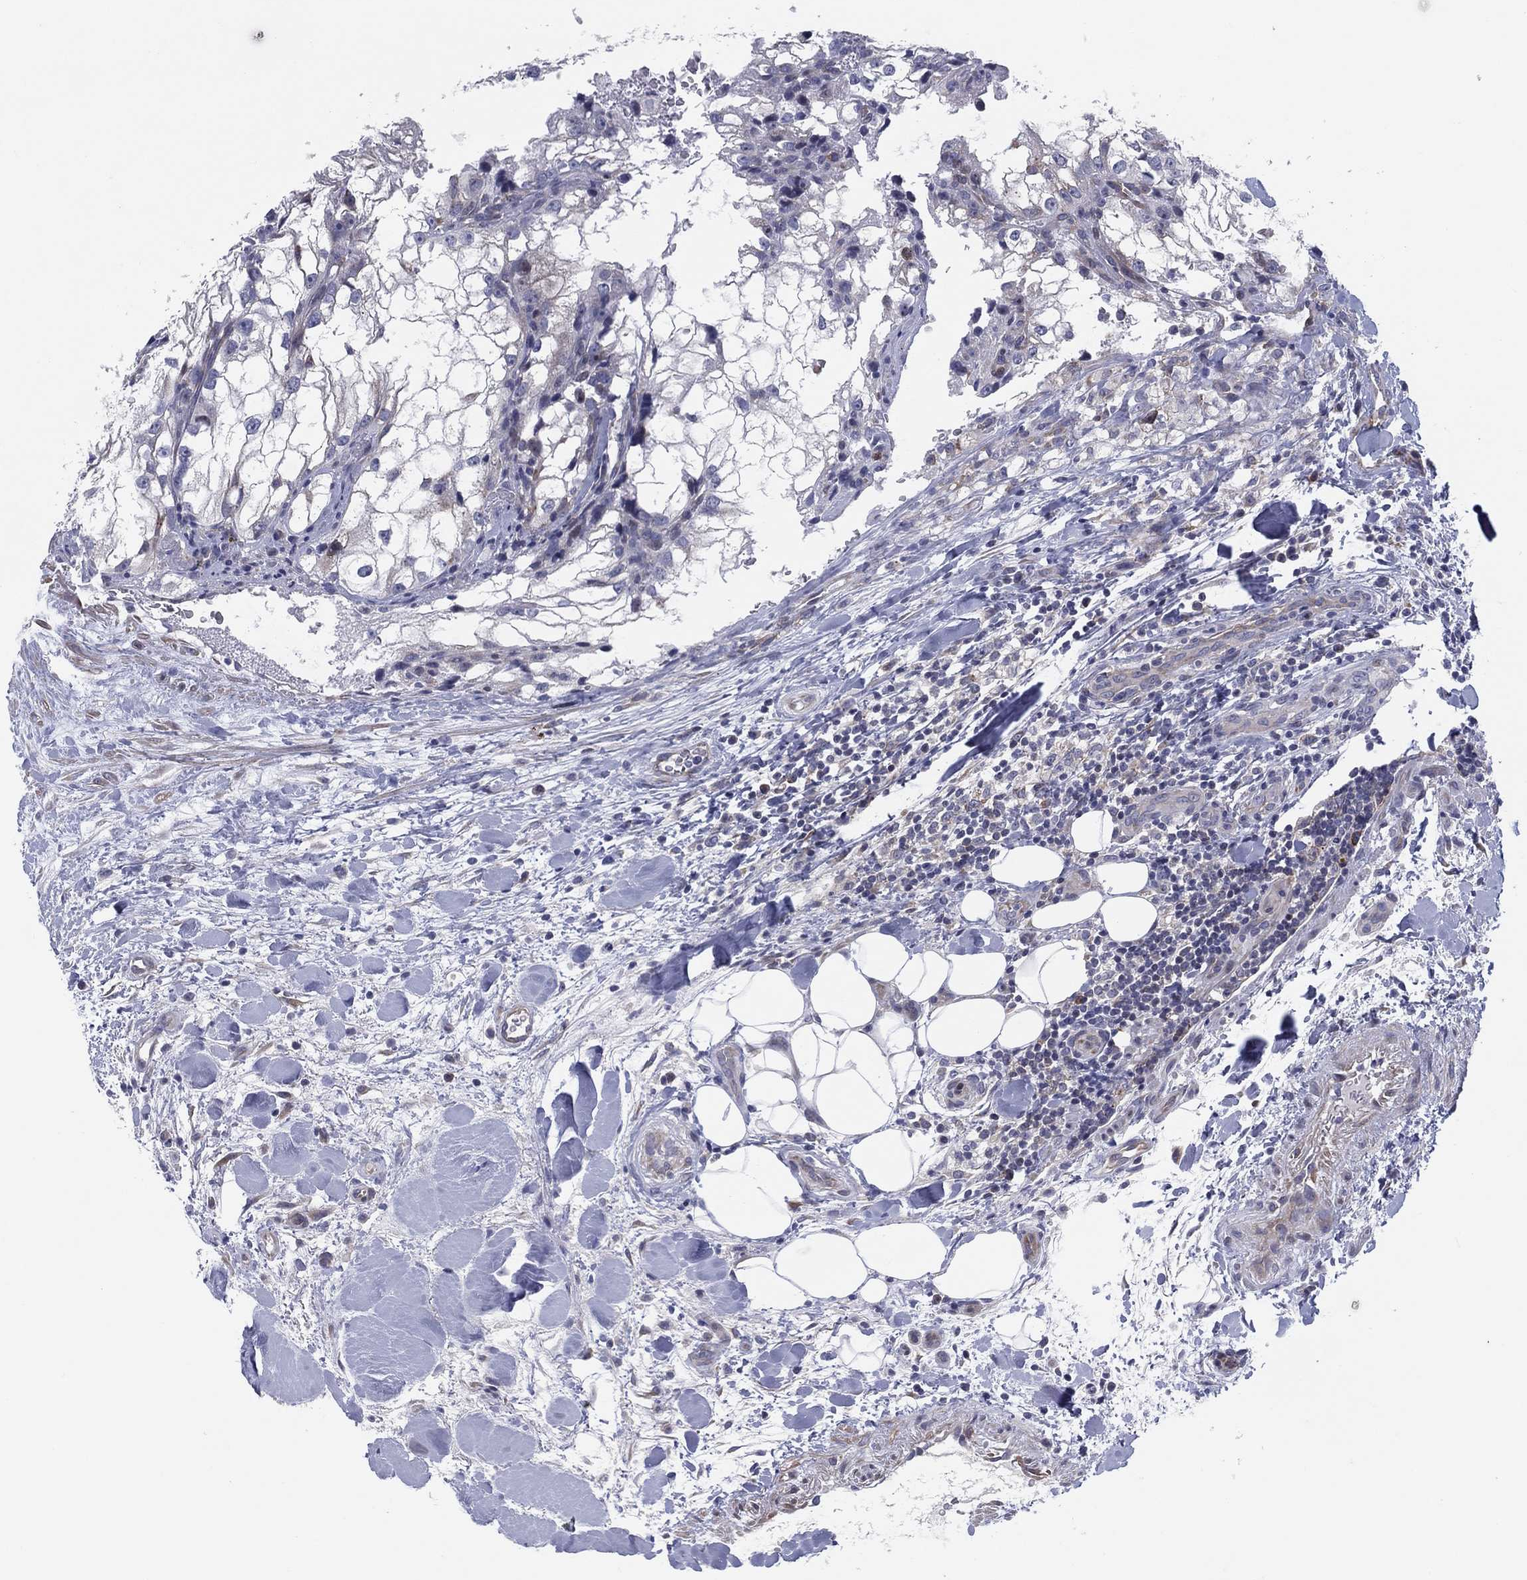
{"staining": {"intensity": "negative", "quantity": "none", "location": "none"}, "tissue": "renal cancer", "cell_type": "Tumor cells", "image_type": "cancer", "snomed": [{"axis": "morphology", "description": "Adenocarcinoma, NOS"}, {"axis": "topography", "description": "Kidney"}], "caption": "This is a image of immunohistochemistry (IHC) staining of renal cancer (adenocarcinoma), which shows no staining in tumor cells.", "gene": "HEATR4", "patient": {"sex": "male", "age": 59}}